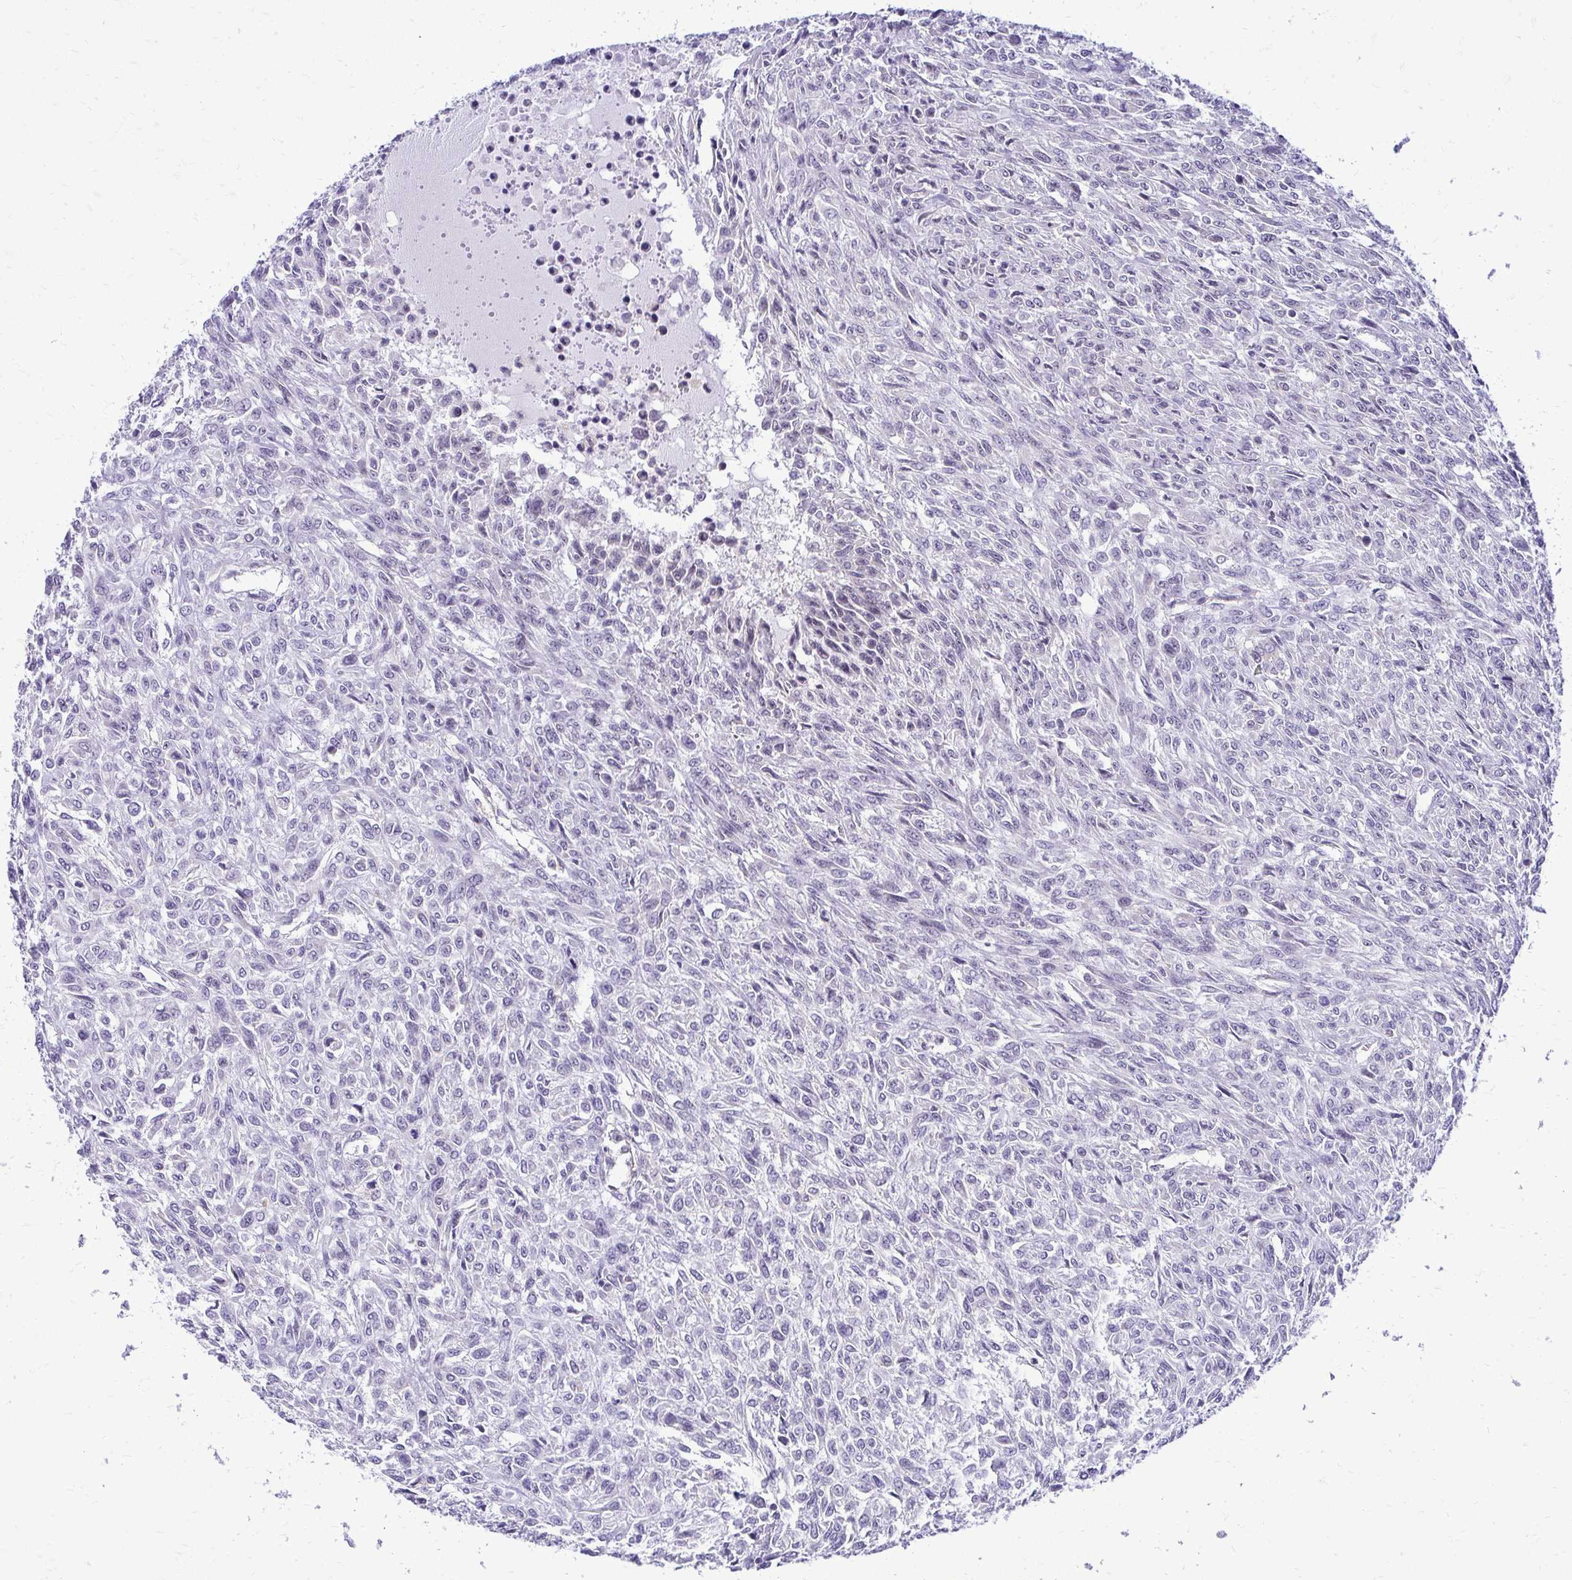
{"staining": {"intensity": "negative", "quantity": "none", "location": "none"}, "tissue": "renal cancer", "cell_type": "Tumor cells", "image_type": "cancer", "snomed": [{"axis": "morphology", "description": "Adenocarcinoma, NOS"}, {"axis": "topography", "description": "Kidney"}], "caption": "DAB (3,3'-diaminobenzidine) immunohistochemical staining of human renal adenocarcinoma demonstrates no significant expression in tumor cells.", "gene": "NIFK", "patient": {"sex": "male", "age": 58}}